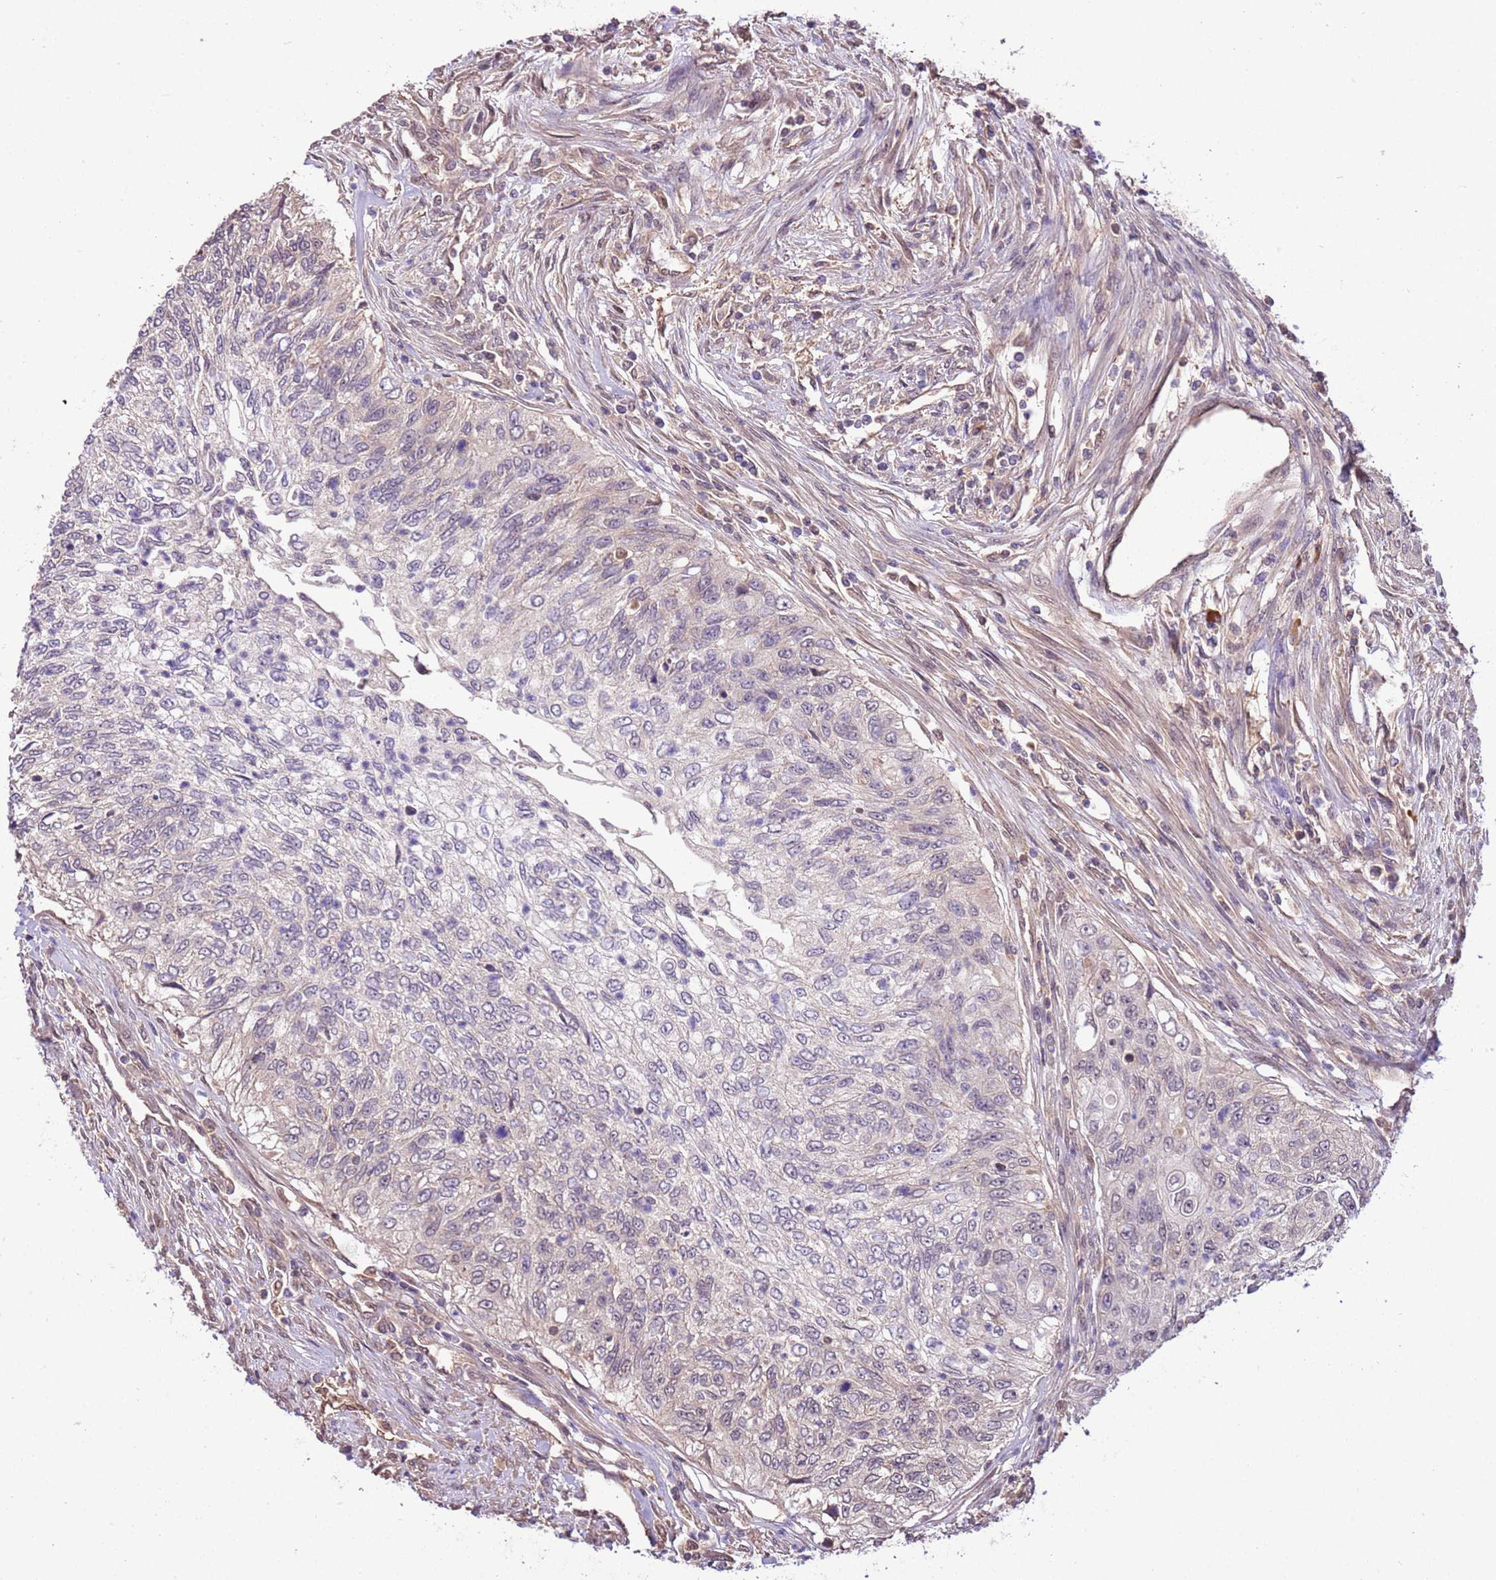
{"staining": {"intensity": "negative", "quantity": "none", "location": "none"}, "tissue": "urothelial cancer", "cell_type": "Tumor cells", "image_type": "cancer", "snomed": [{"axis": "morphology", "description": "Urothelial carcinoma, High grade"}, {"axis": "topography", "description": "Urinary bladder"}], "caption": "Protein analysis of urothelial cancer demonstrates no significant positivity in tumor cells.", "gene": "BBS5", "patient": {"sex": "female", "age": 60}}